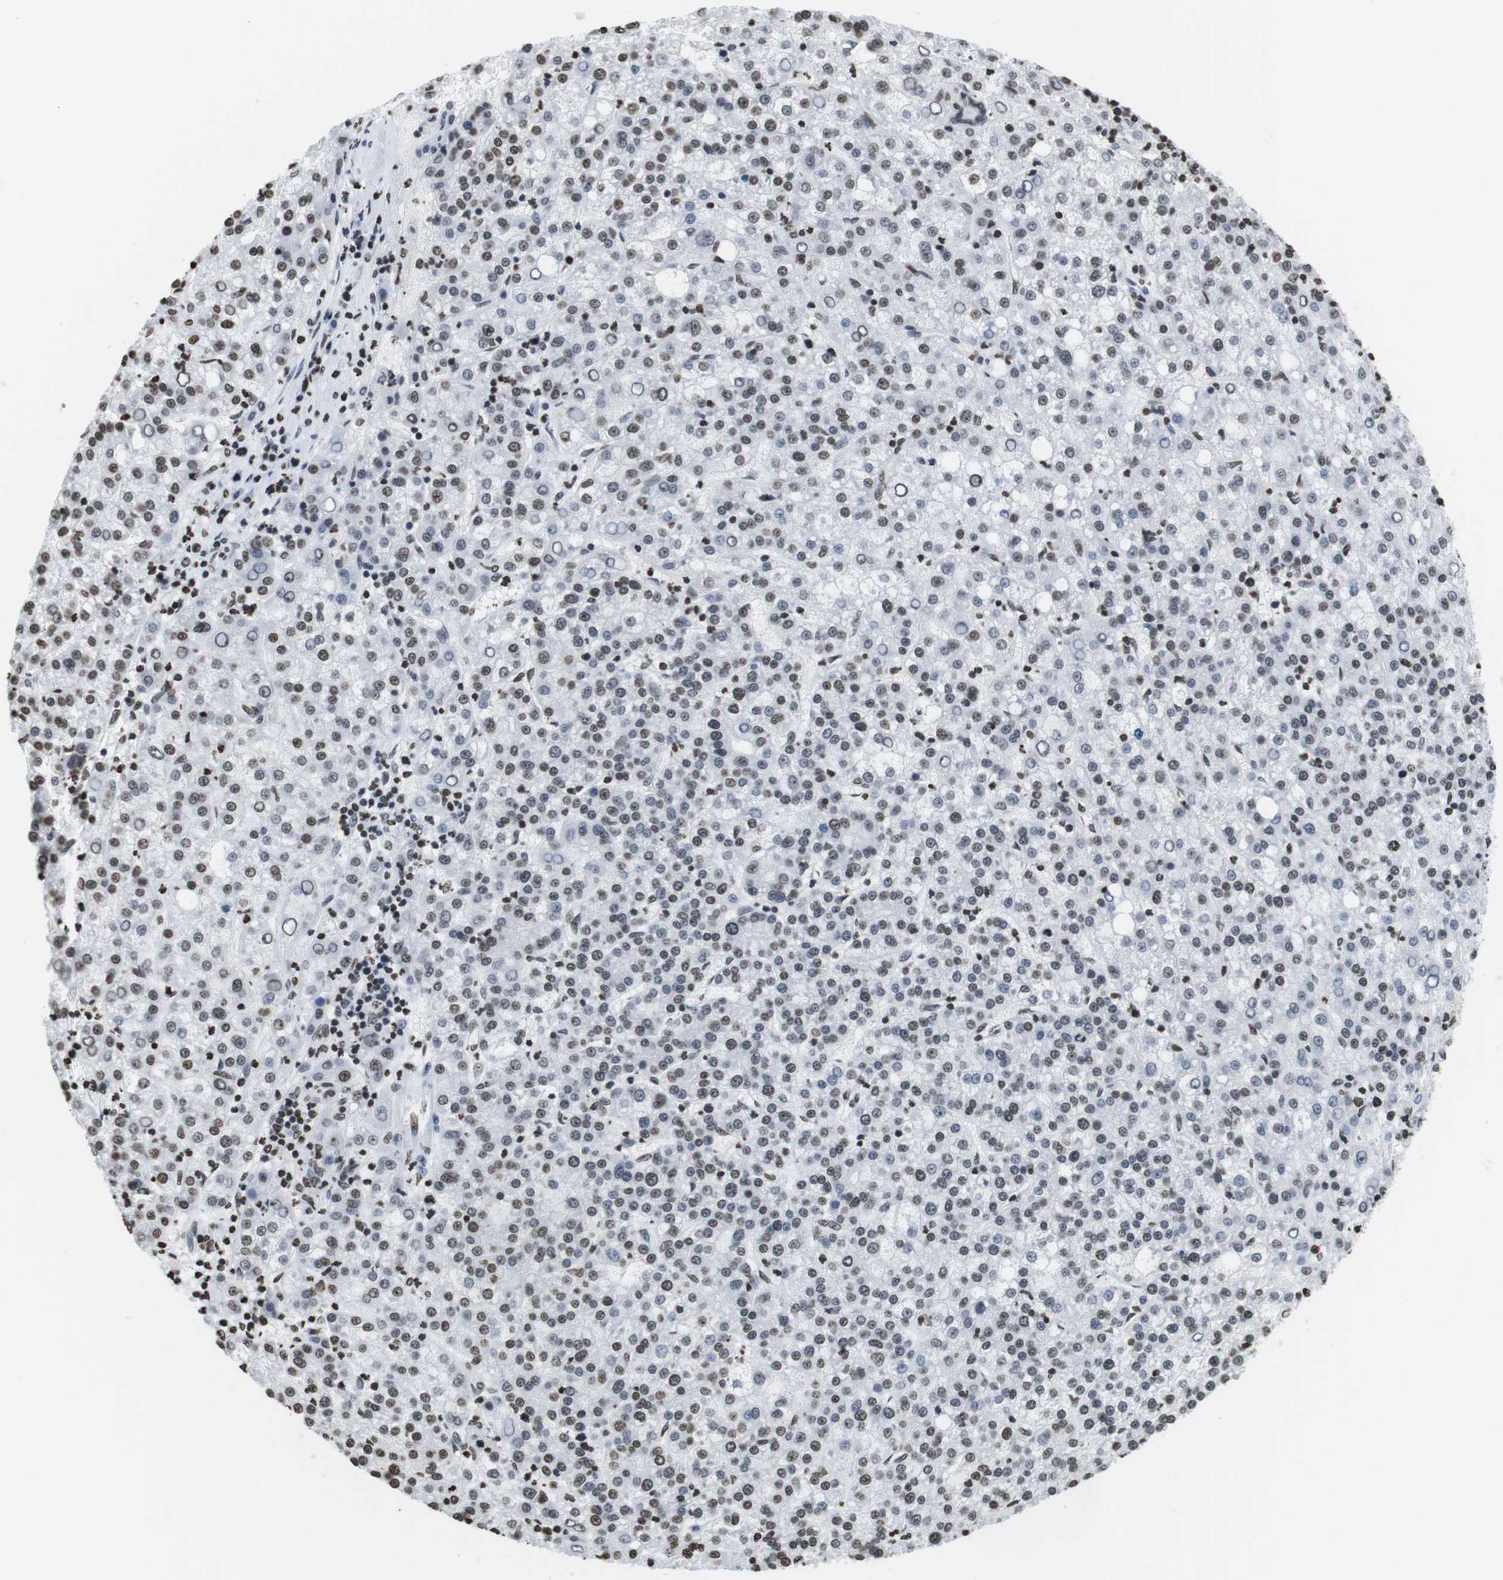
{"staining": {"intensity": "weak", "quantity": "25%-75%", "location": "nuclear"}, "tissue": "liver cancer", "cell_type": "Tumor cells", "image_type": "cancer", "snomed": [{"axis": "morphology", "description": "Carcinoma, Hepatocellular, NOS"}, {"axis": "topography", "description": "Liver"}], "caption": "Liver cancer (hepatocellular carcinoma) stained for a protein (brown) displays weak nuclear positive positivity in approximately 25%-75% of tumor cells.", "gene": "BSX", "patient": {"sex": "female", "age": 58}}